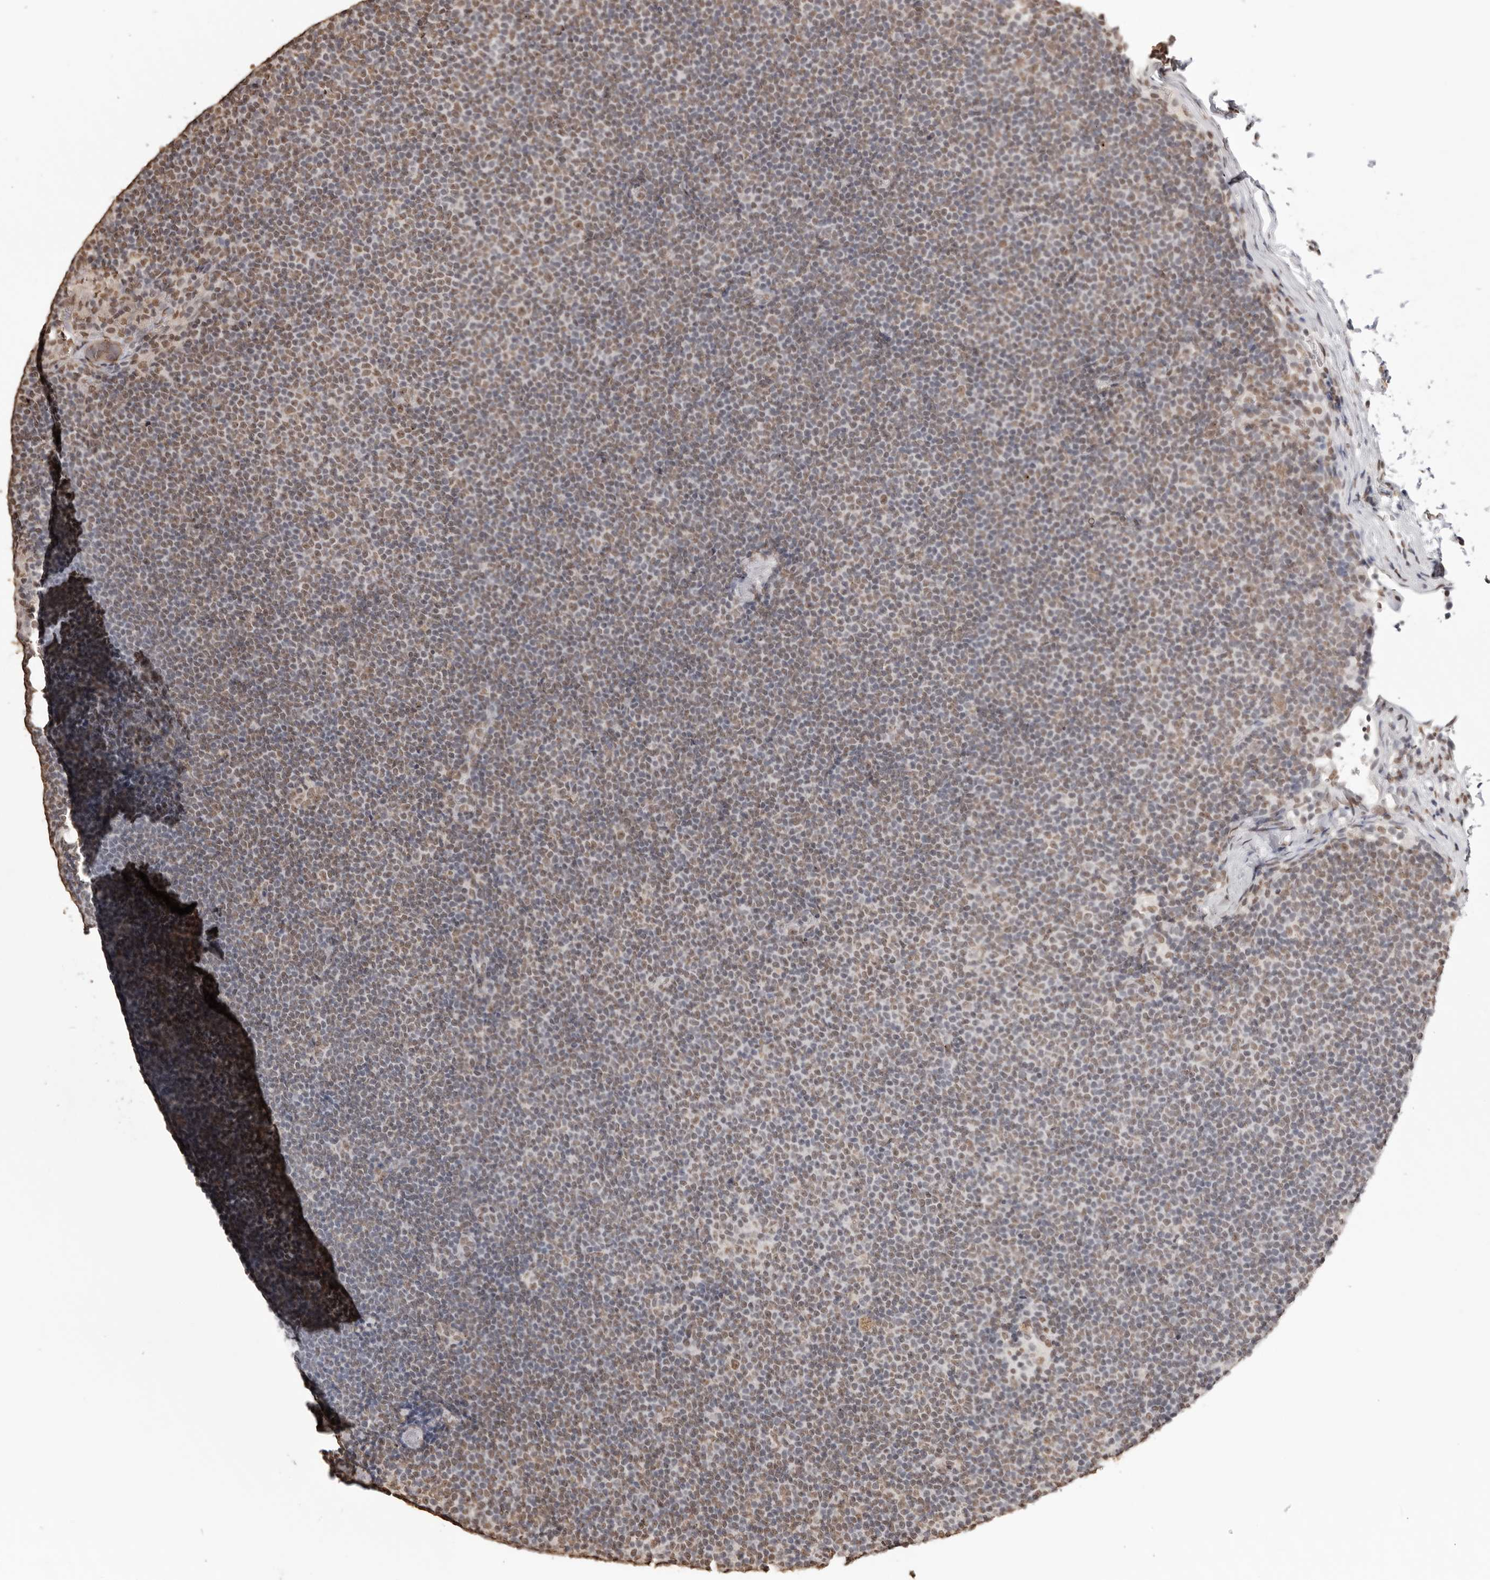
{"staining": {"intensity": "weak", "quantity": "25%-75%", "location": "nuclear"}, "tissue": "lymphoma", "cell_type": "Tumor cells", "image_type": "cancer", "snomed": [{"axis": "morphology", "description": "Malignant lymphoma, non-Hodgkin's type, Low grade"}, {"axis": "topography", "description": "Lymph node"}], "caption": "A histopathology image of human lymphoma stained for a protein shows weak nuclear brown staining in tumor cells.", "gene": "OLIG3", "patient": {"sex": "female", "age": 53}}